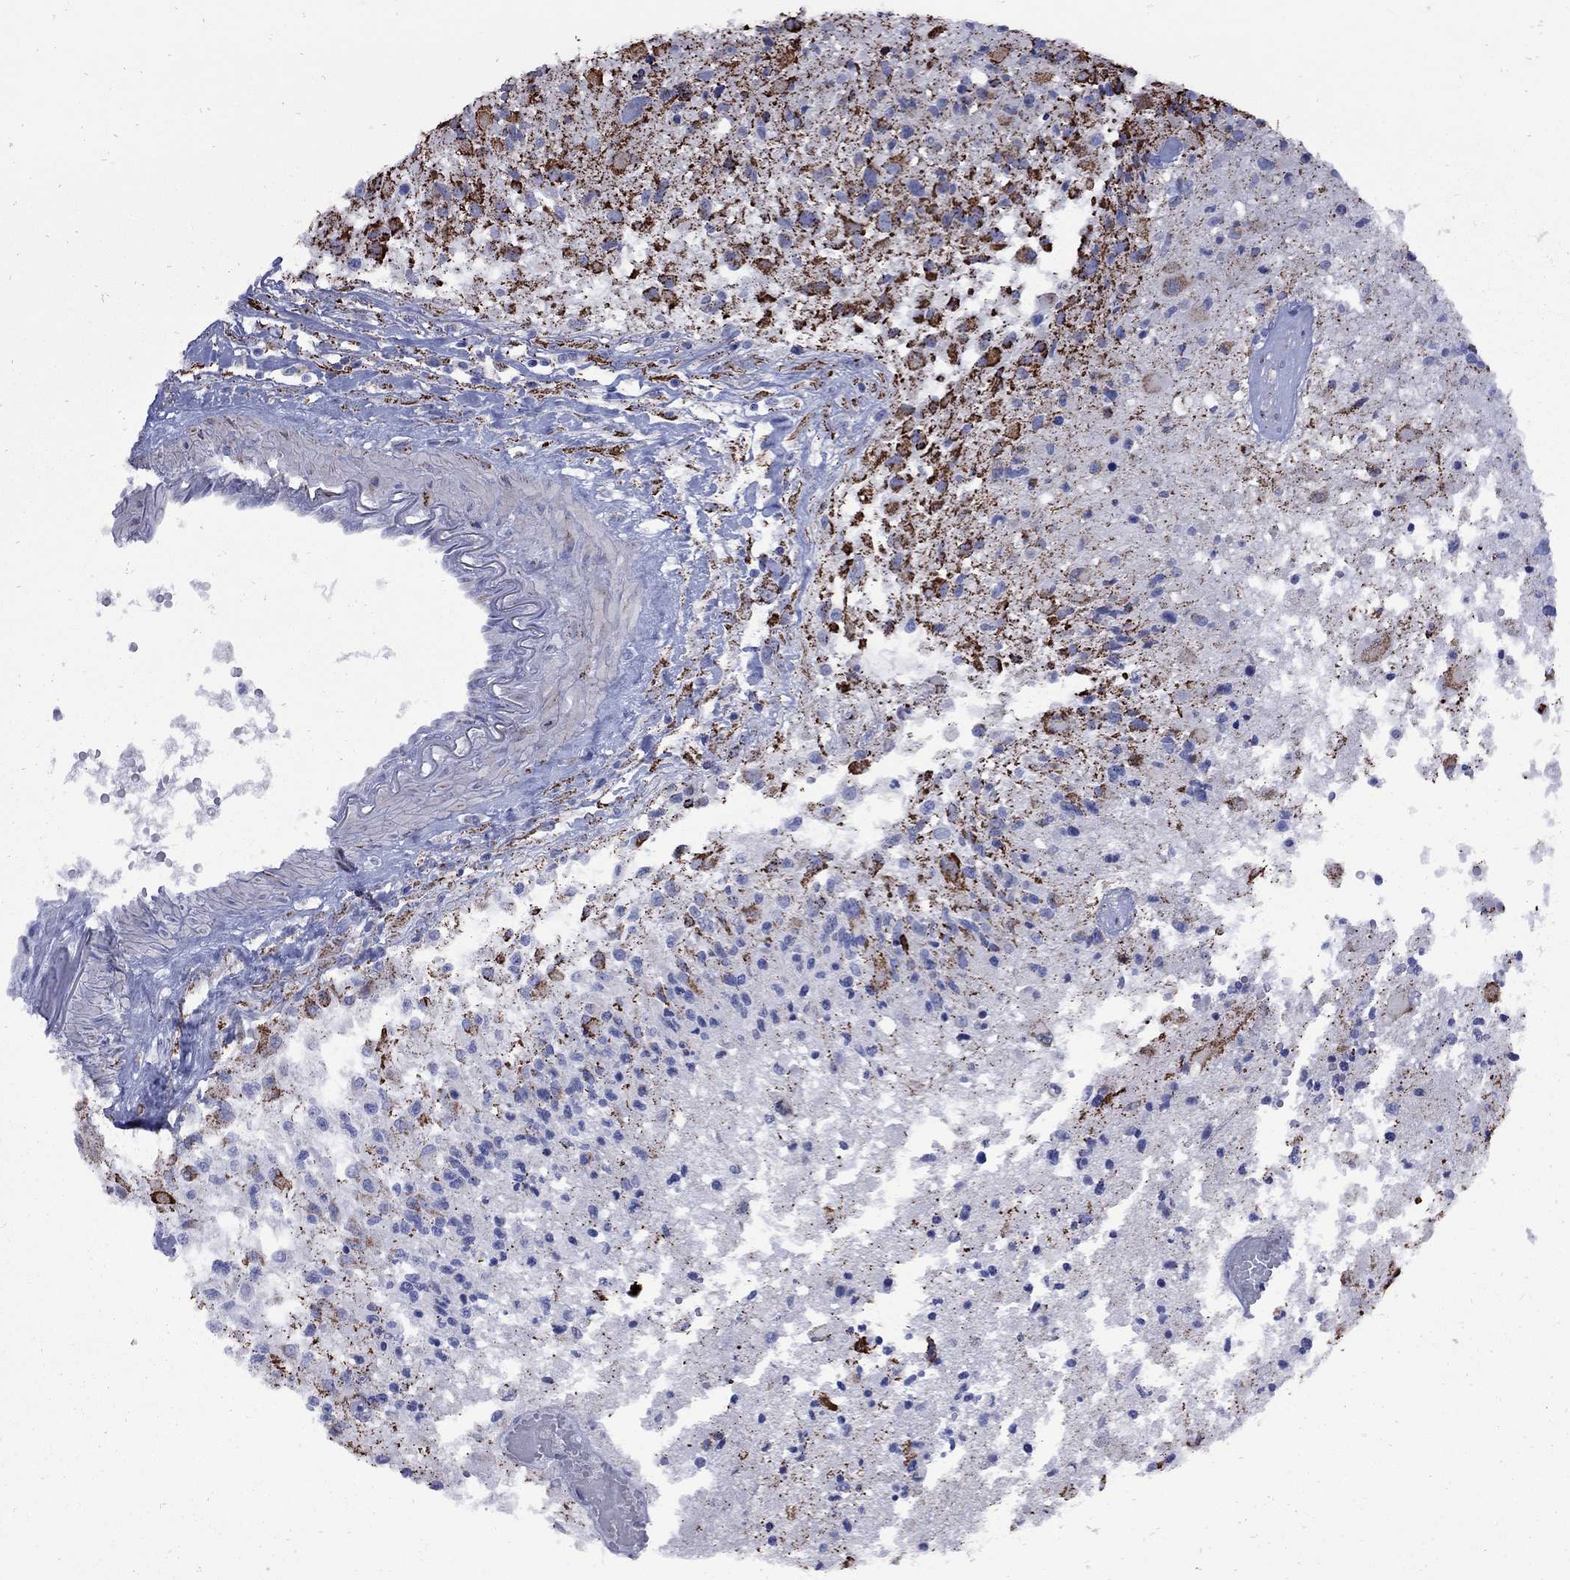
{"staining": {"intensity": "strong", "quantity": "25%-75%", "location": "cytoplasmic/membranous"}, "tissue": "glioma", "cell_type": "Tumor cells", "image_type": "cancer", "snomed": [{"axis": "morphology", "description": "Glioma, malignant, High grade"}, {"axis": "topography", "description": "Brain"}], "caption": "A high-resolution histopathology image shows immunohistochemistry (IHC) staining of glioma, which exhibits strong cytoplasmic/membranous positivity in about 25%-75% of tumor cells.", "gene": "SESTD1", "patient": {"sex": "female", "age": 63}}